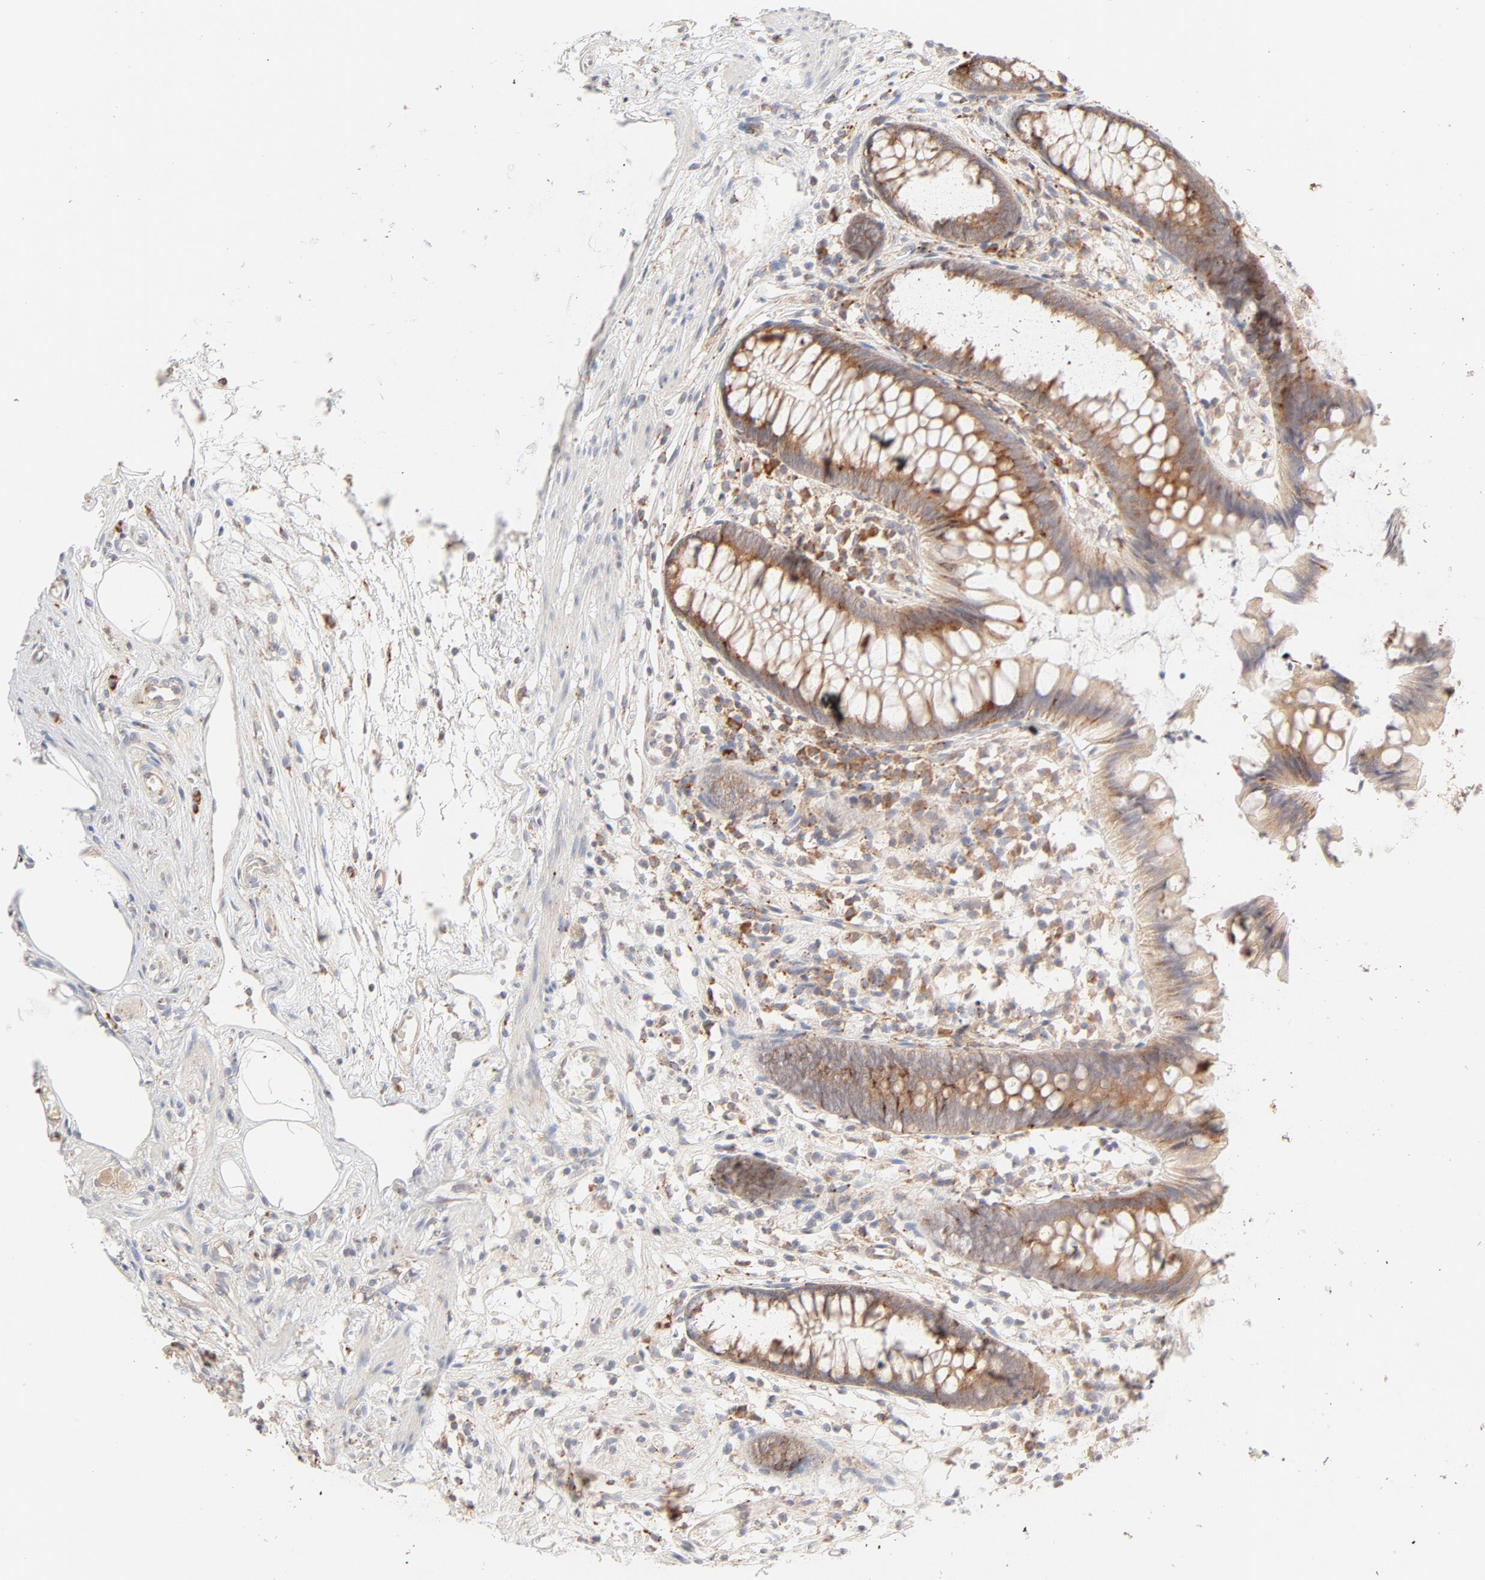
{"staining": {"intensity": "moderate", "quantity": ">75%", "location": "cytoplasmic/membranous"}, "tissue": "appendix", "cell_type": "Glandular cells", "image_type": "normal", "snomed": [{"axis": "morphology", "description": "Normal tissue, NOS"}, {"axis": "topography", "description": "Appendix"}], "caption": "IHC staining of normal appendix, which demonstrates medium levels of moderate cytoplasmic/membranous staining in about >75% of glandular cells indicating moderate cytoplasmic/membranous protein staining. The staining was performed using DAB (3,3'-diaminobenzidine) (brown) for protein detection and nuclei were counterstained in hematoxylin (blue).", "gene": "PARP12", "patient": {"sex": "male", "age": 38}}